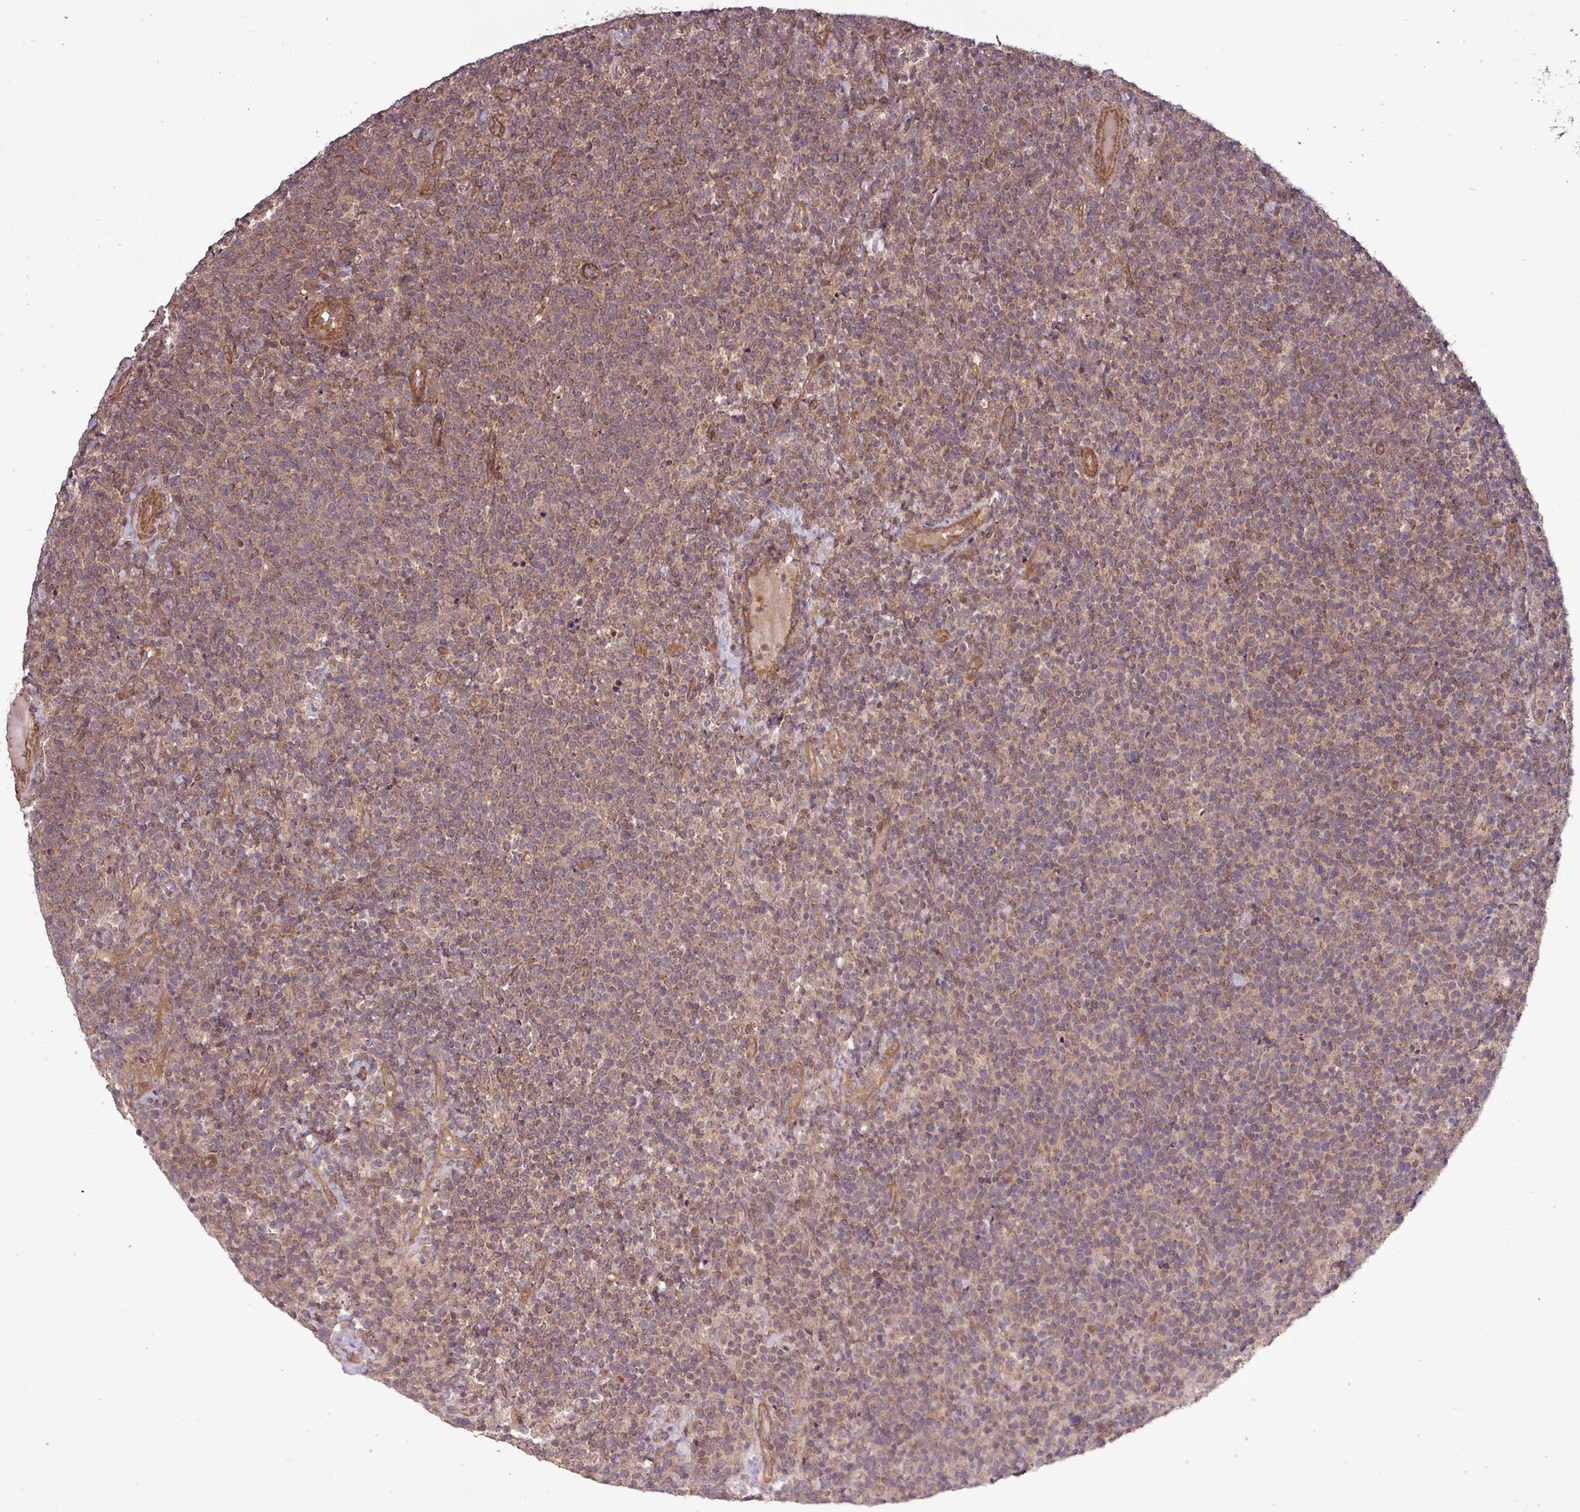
{"staining": {"intensity": "moderate", "quantity": ">75%", "location": "cytoplasmic/membranous"}, "tissue": "lymphoma", "cell_type": "Tumor cells", "image_type": "cancer", "snomed": [{"axis": "morphology", "description": "Malignant lymphoma, non-Hodgkin's type, High grade"}, {"axis": "topography", "description": "Lymph node"}], "caption": "IHC of human malignant lymphoma, non-Hodgkin's type (high-grade) displays medium levels of moderate cytoplasmic/membranous positivity in about >75% of tumor cells.", "gene": "TRABD2A", "patient": {"sex": "male", "age": 61}}